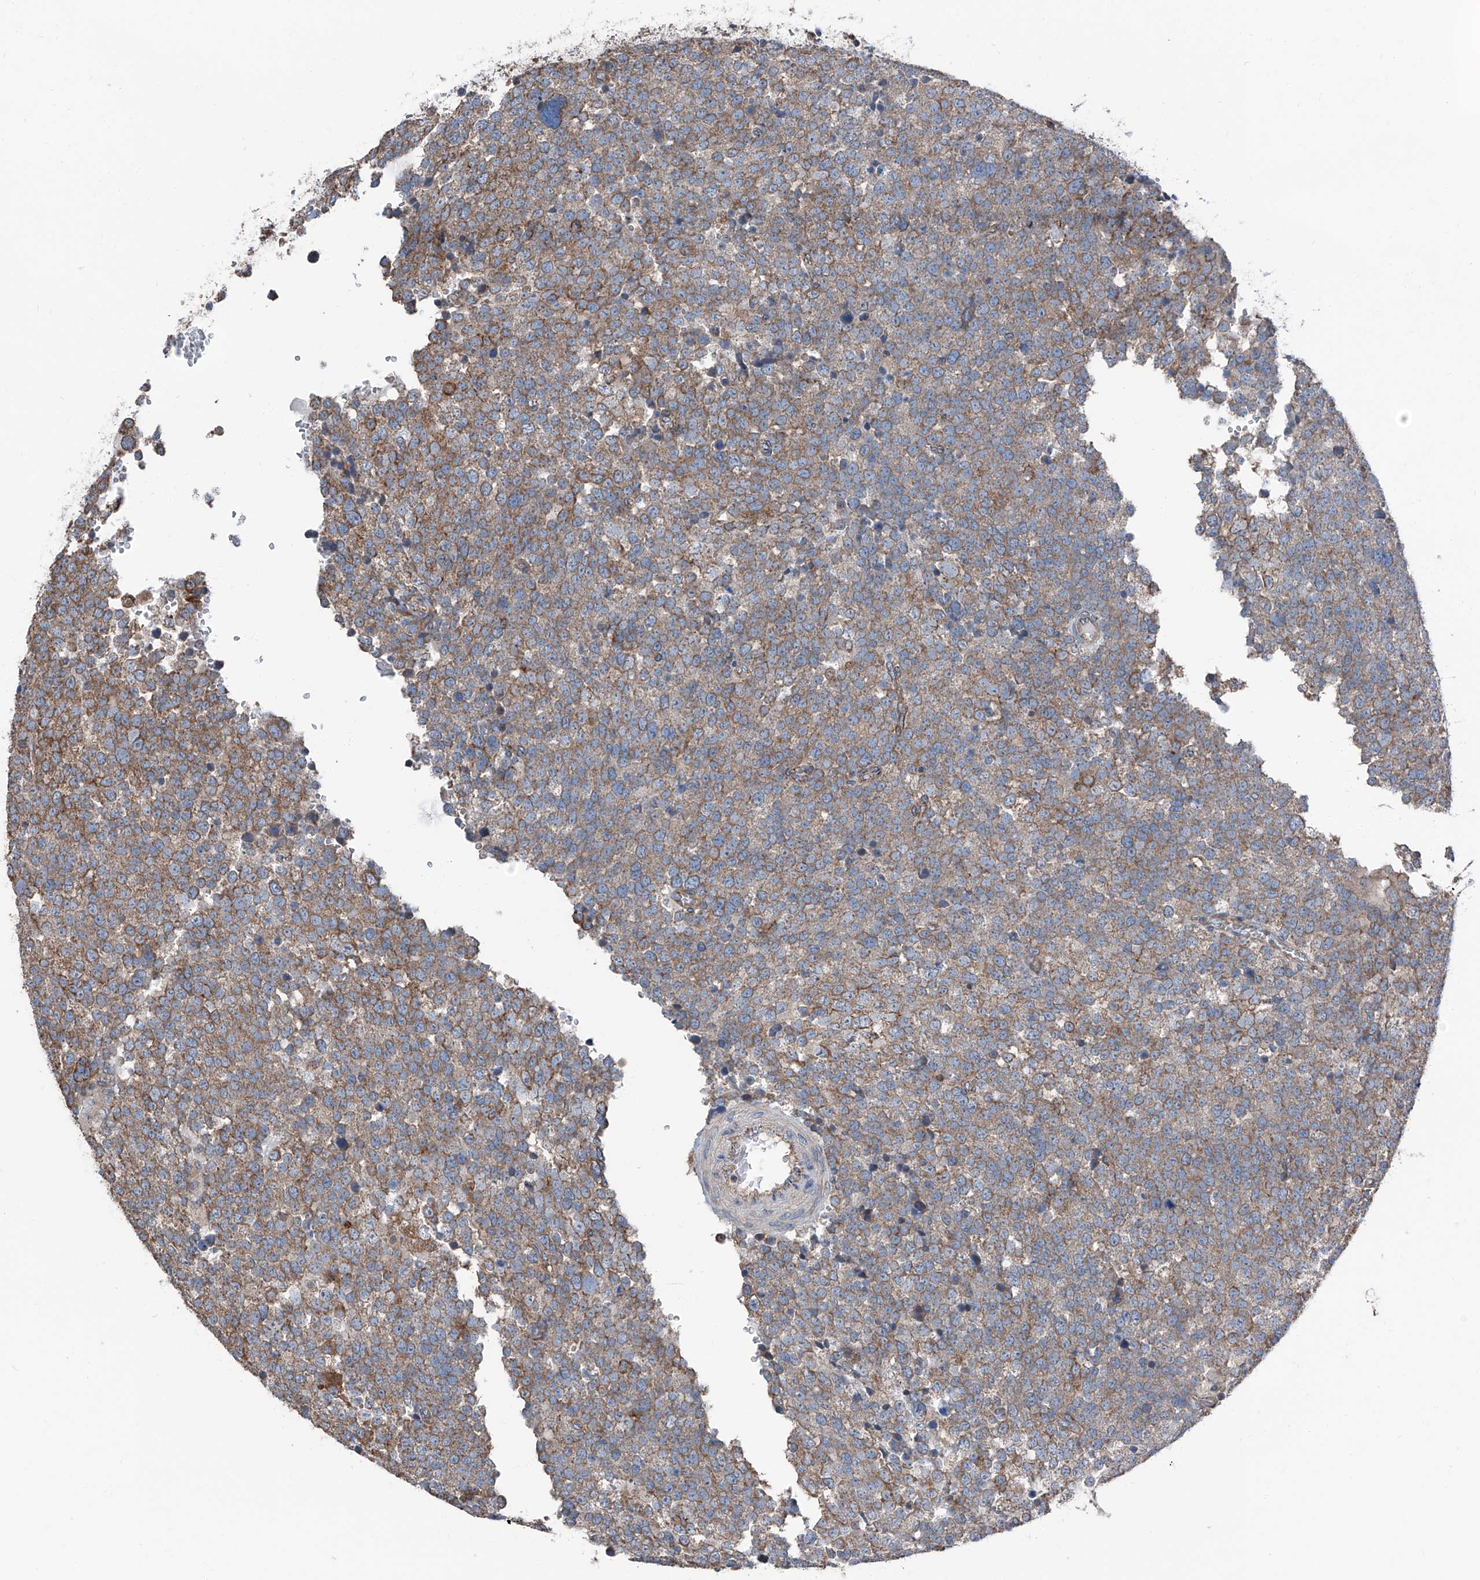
{"staining": {"intensity": "moderate", "quantity": ">75%", "location": "cytoplasmic/membranous"}, "tissue": "testis cancer", "cell_type": "Tumor cells", "image_type": "cancer", "snomed": [{"axis": "morphology", "description": "Seminoma, NOS"}, {"axis": "topography", "description": "Testis"}], "caption": "Immunohistochemical staining of seminoma (testis) shows medium levels of moderate cytoplasmic/membranous expression in about >75% of tumor cells.", "gene": "GPR142", "patient": {"sex": "male", "age": 71}}